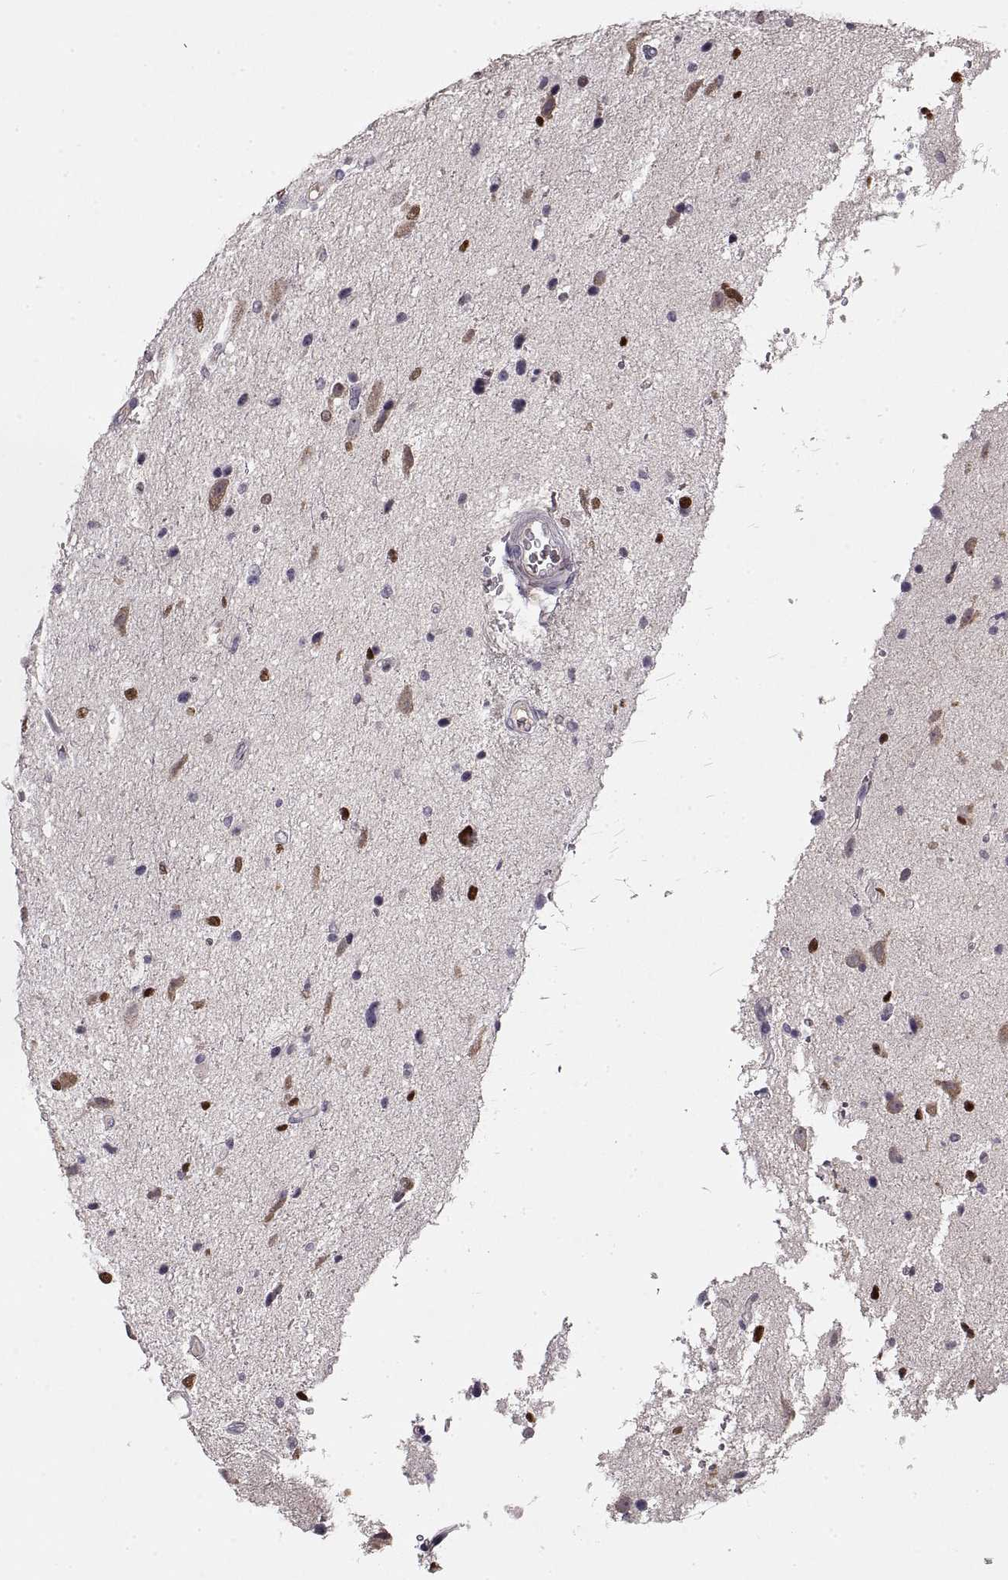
{"staining": {"intensity": "negative", "quantity": "none", "location": "none"}, "tissue": "glioma", "cell_type": "Tumor cells", "image_type": "cancer", "snomed": [{"axis": "morphology", "description": "Glioma, malignant, Low grade"}, {"axis": "topography", "description": "Brain"}], "caption": "DAB (3,3'-diaminobenzidine) immunohistochemical staining of malignant glioma (low-grade) demonstrates no significant positivity in tumor cells.", "gene": "ADAM11", "patient": {"sex": "female", "age": 32}}